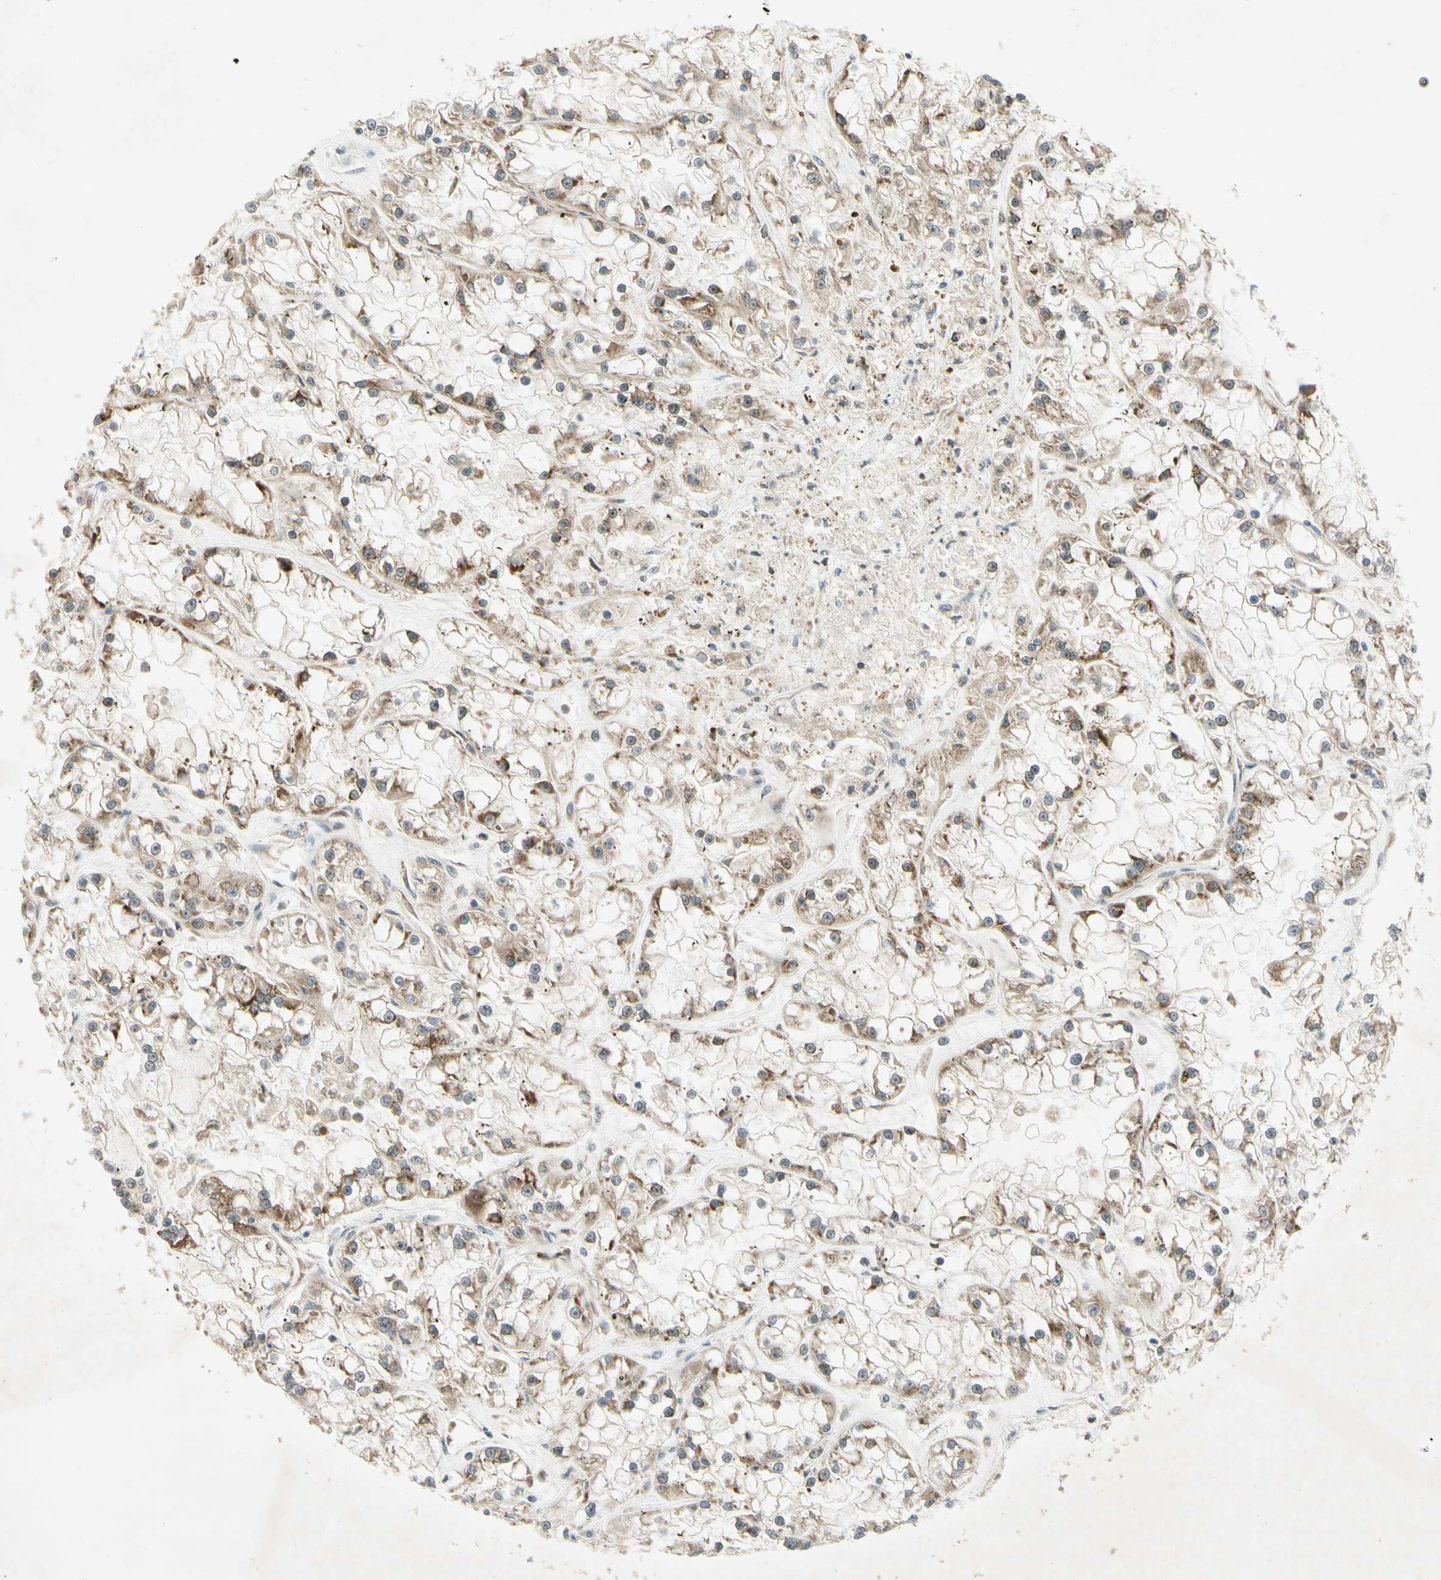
{"staining": {"intensity": "moderate", "quantity": "25%-75%", "location": "cytoplasmic/membranous"}, "tissue": "renal cancer", "cell_type": "Tumor cells", "image_type": "cancer", "snomed": [{"axis": "morphology", "description": "Adenocarcinoma, NOS"}, {"axis": "topography", "description": "Kidney"}], "caption": "DAB (3,3'-diaminobenzidine) immunohistochemical staining of human renal cancer (adenocarcinoma) demonstrates moderate cytoplasmic/membranous protein staining in approximately 25%-75% of tumor cells.", "gene": "ETF1", "patient": {"sex": "female", "age": 52}}